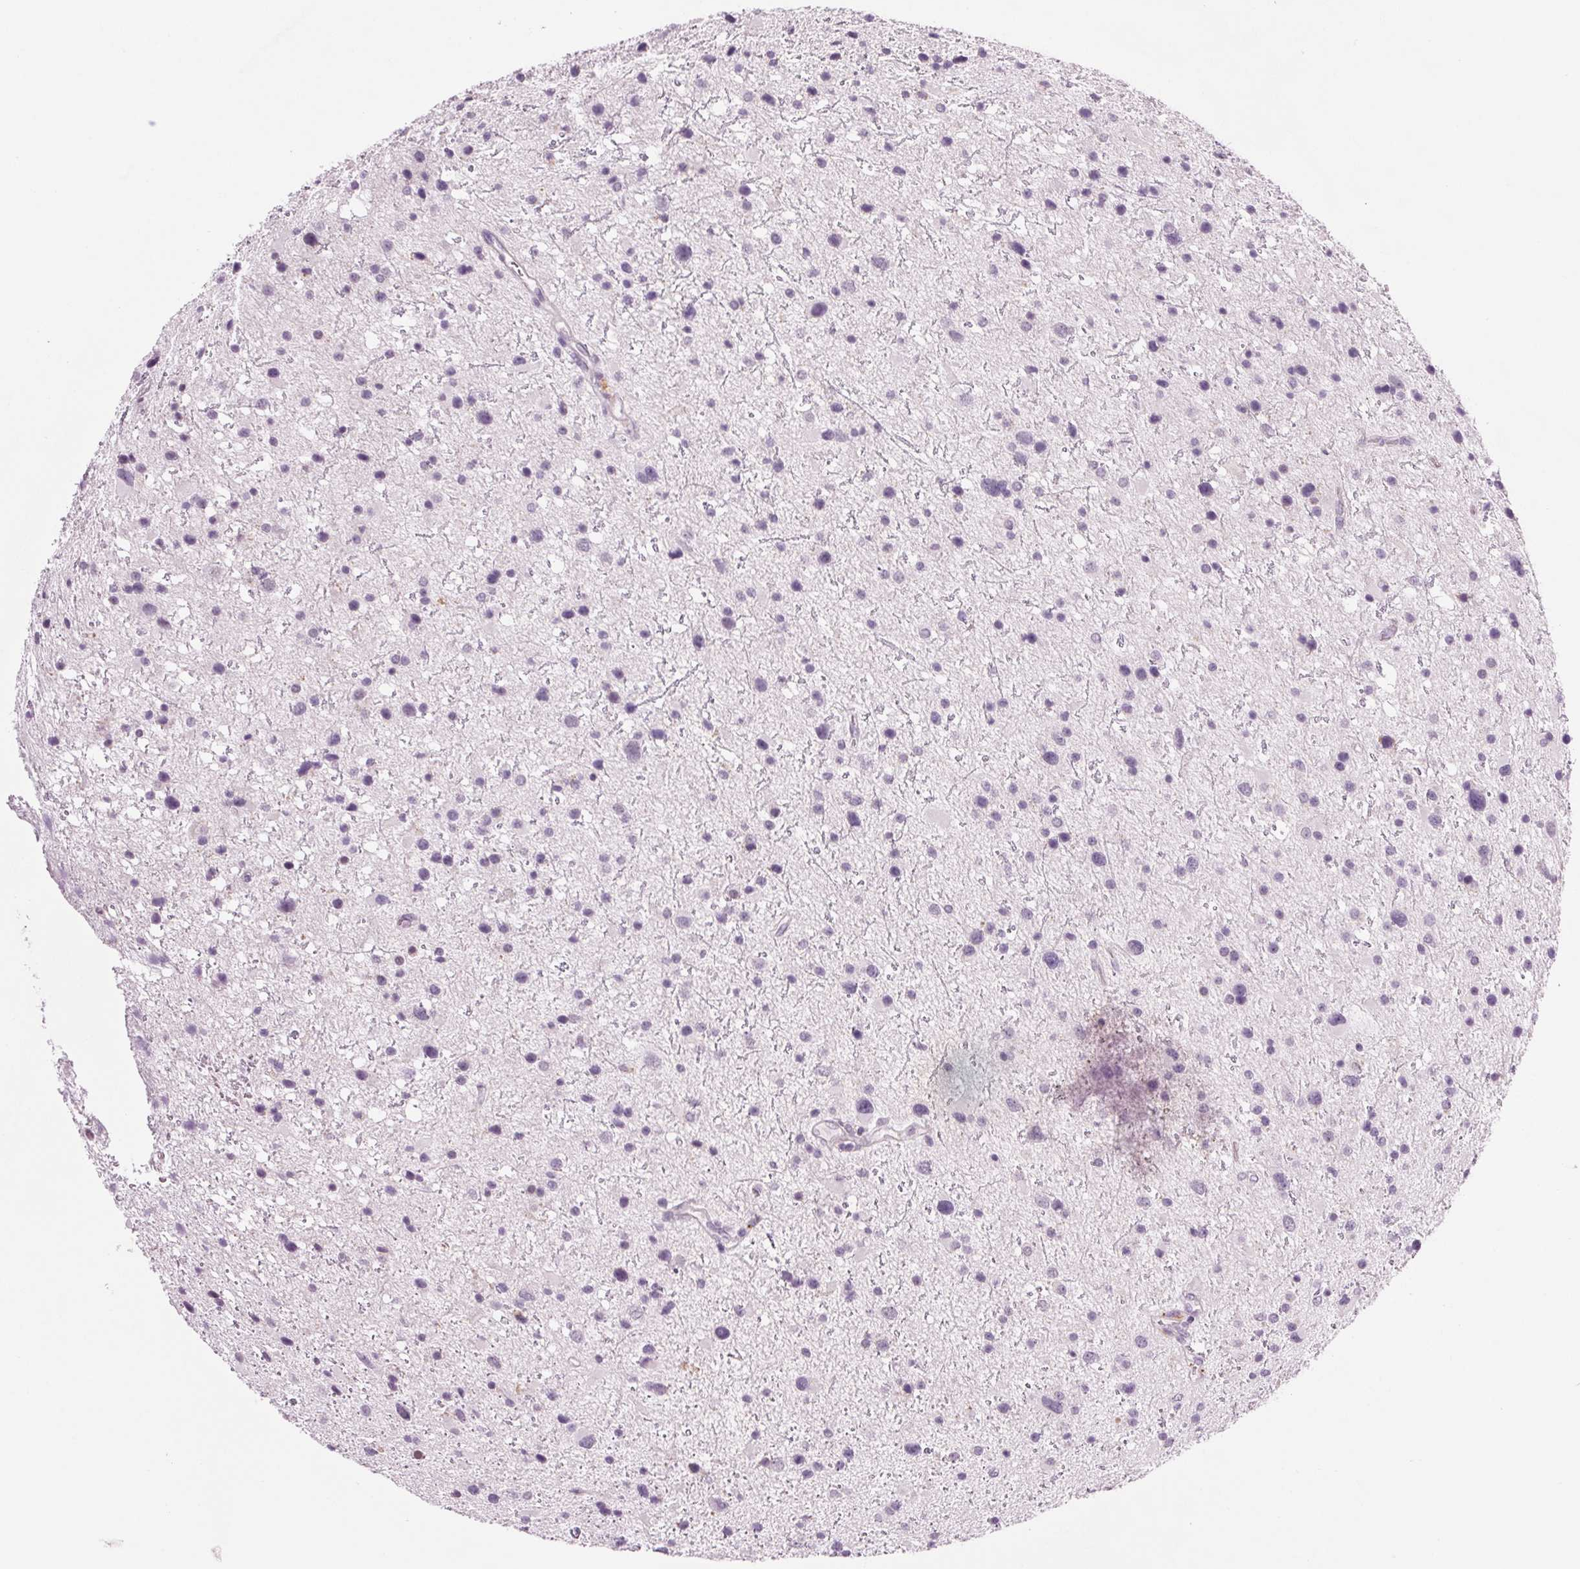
{"staining": {"intensity": "negative", "quantity": "none", "location": "none"}, "tissue": "glioma", "cell_type": "Tumor cells", "image_type": "cancer", "snomed": [{"axis": "morphology", "description": "Glioma, malignant, Low grade"}, {"axis": "topography", "description": "Brain"}], "caption": "DAB (3,3'-diaminobenzidine) immunohistochemical staining of human low-grade glioma (malignant) shows no significant positivity in tumor cells.", "gene": "MPO", "patient": {"sex": "female", "age": 32}}